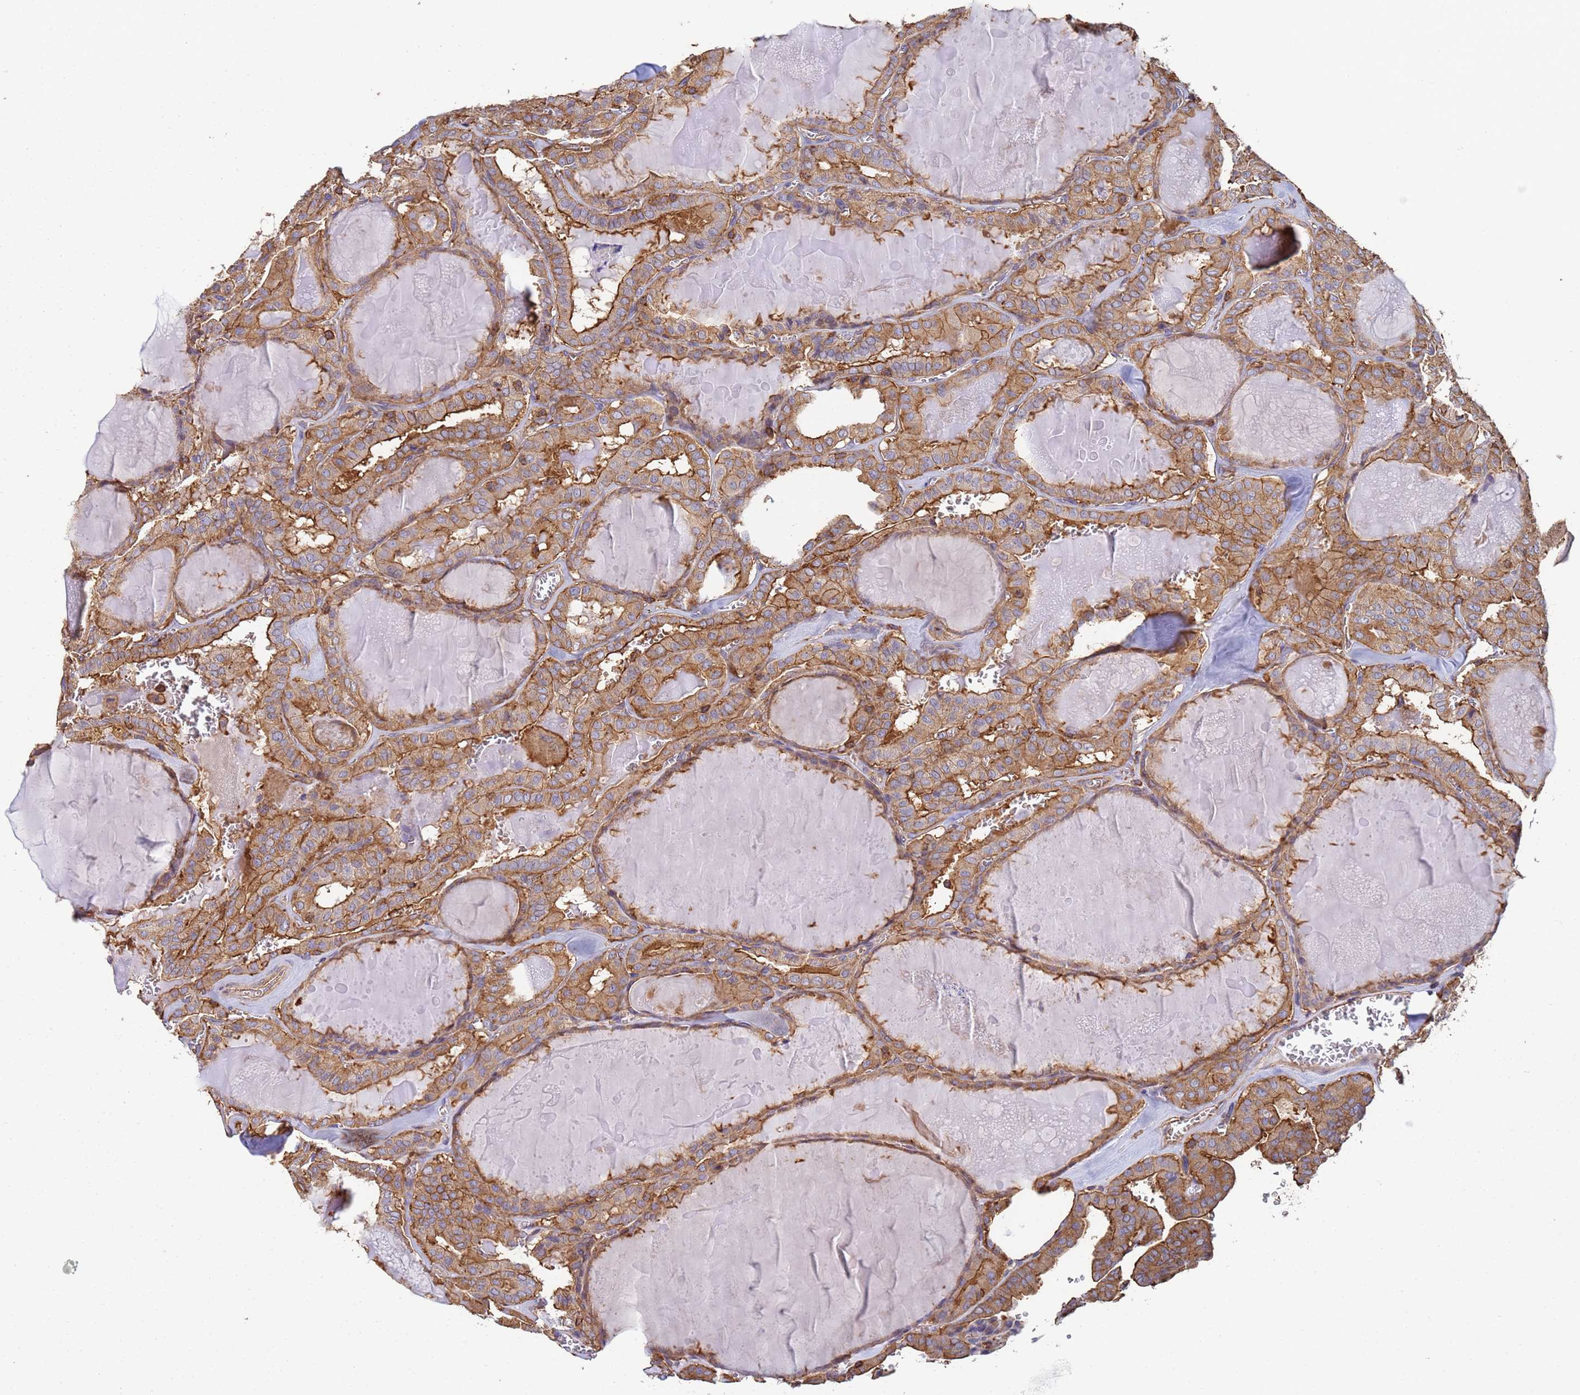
{"staining": {"intensity": "moderate", "quantity": ">75%", "location": "cytoplasmic/membranous"}, "tissue": "thyroid cancer", "cell_type": "Tumor cells", "image_type": "cancer", "snomed": [{"axis": "morphology", "description": "Papillary adenocarcinoma, NOS"}, {"axis": "topography", "description": "Thyroid gland"}], "caption": "This photomicrograph reveals immunohistochemistry (IHC) staining of thyroid cancer (papillary adenocarcinoma), with medium moderate cytoplasmic/membranous positivity in about >75% of tumor cells.", "gene": "ZNG1B", "patient": {"sex": "male", "age": 52}}